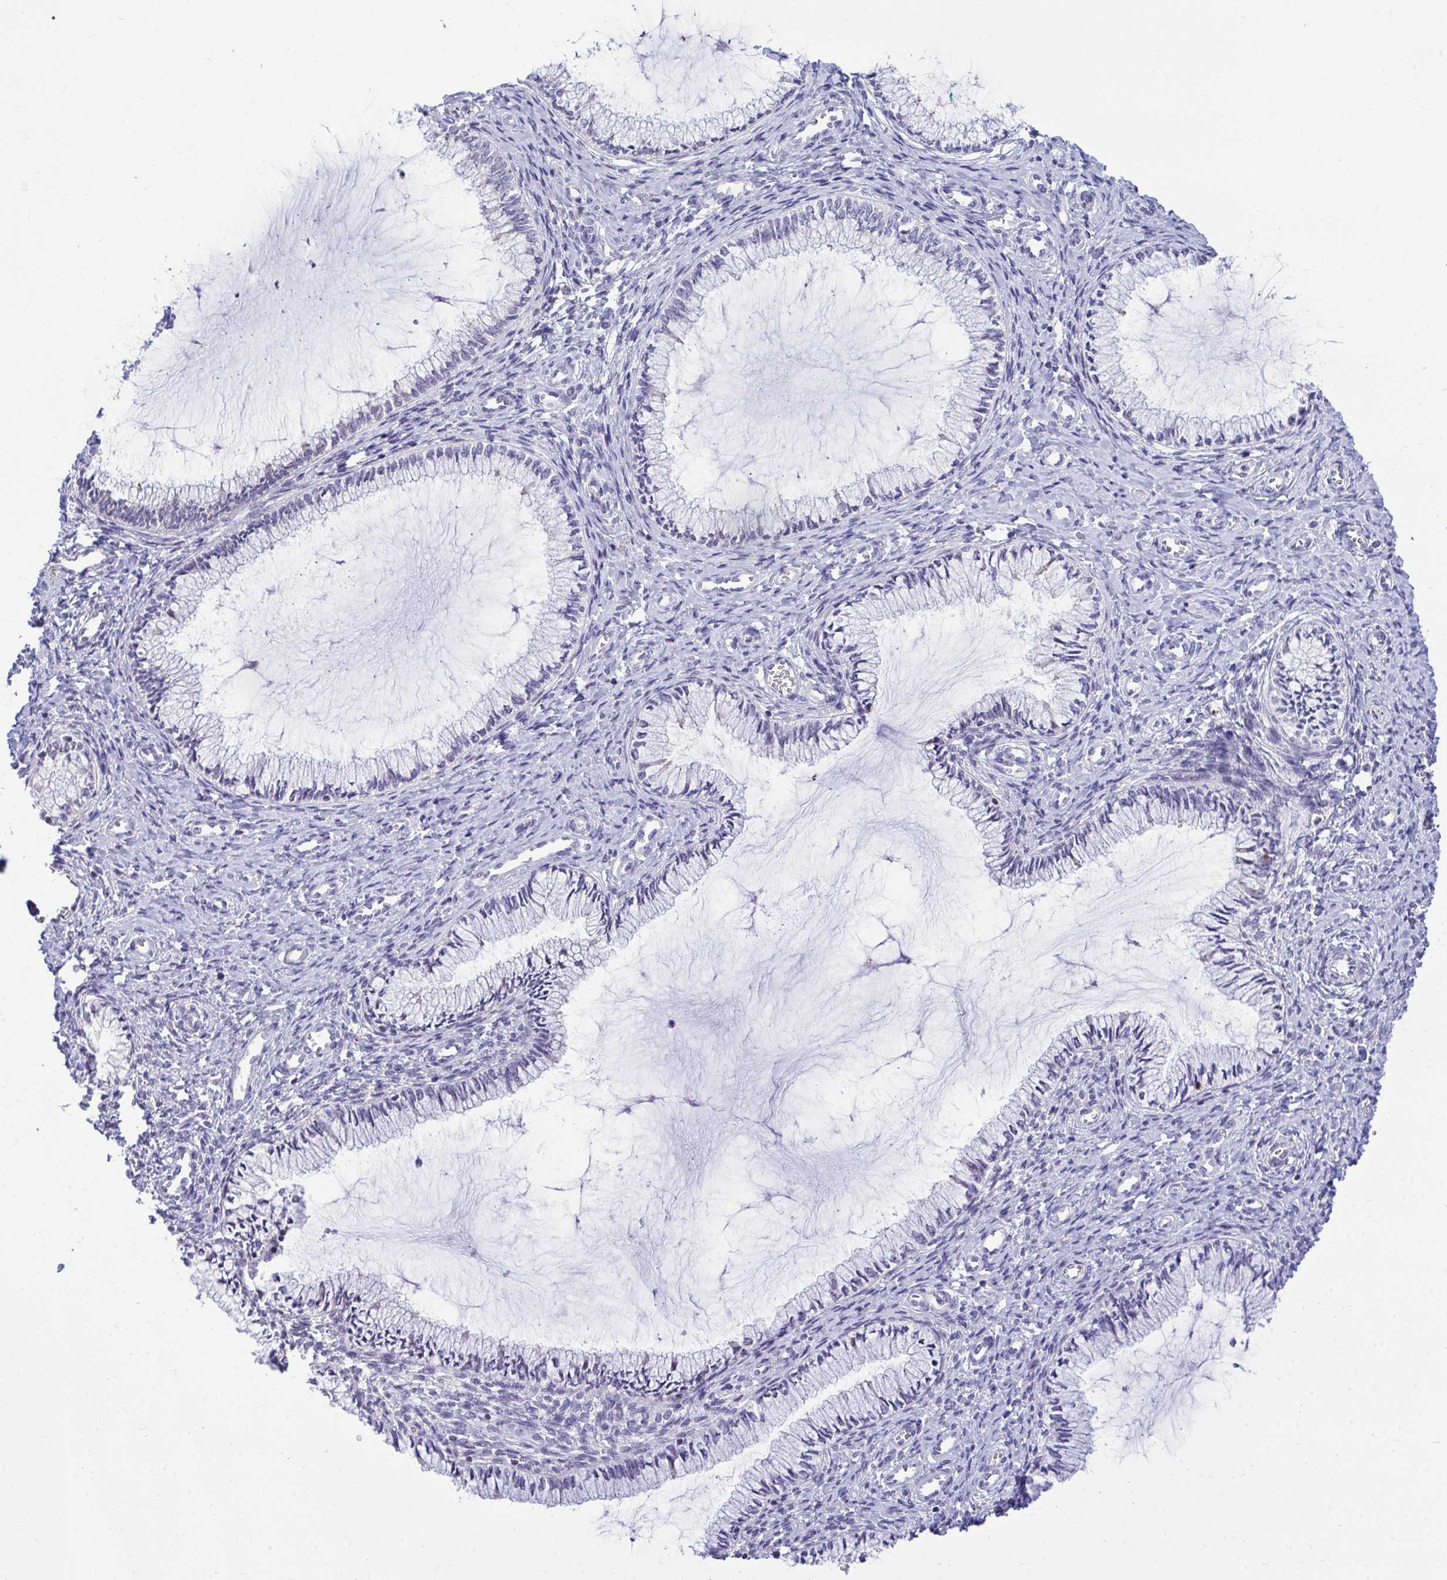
{"staining": {"intensity": "negative", "quantity": "none", "location": "none"}, "tissue": "cervix", "cell_type": "Glandular cells", "image_type": "normal", "snomed": [{"axis": "morphology", "description": "Normal tissue, NOS"}, {"axis": "topography", "description": "Cervix"}], "caption": "IHC micrograph of normal cervix: human cervix stained with DAB (3,3'-diaminobenzidine) reveals no significant protein staining in glandular cells. (IHC, brightfield microscopy, high magnification).", "gene": "PIGK", "patient": {"sex": "female", "age": 24}}